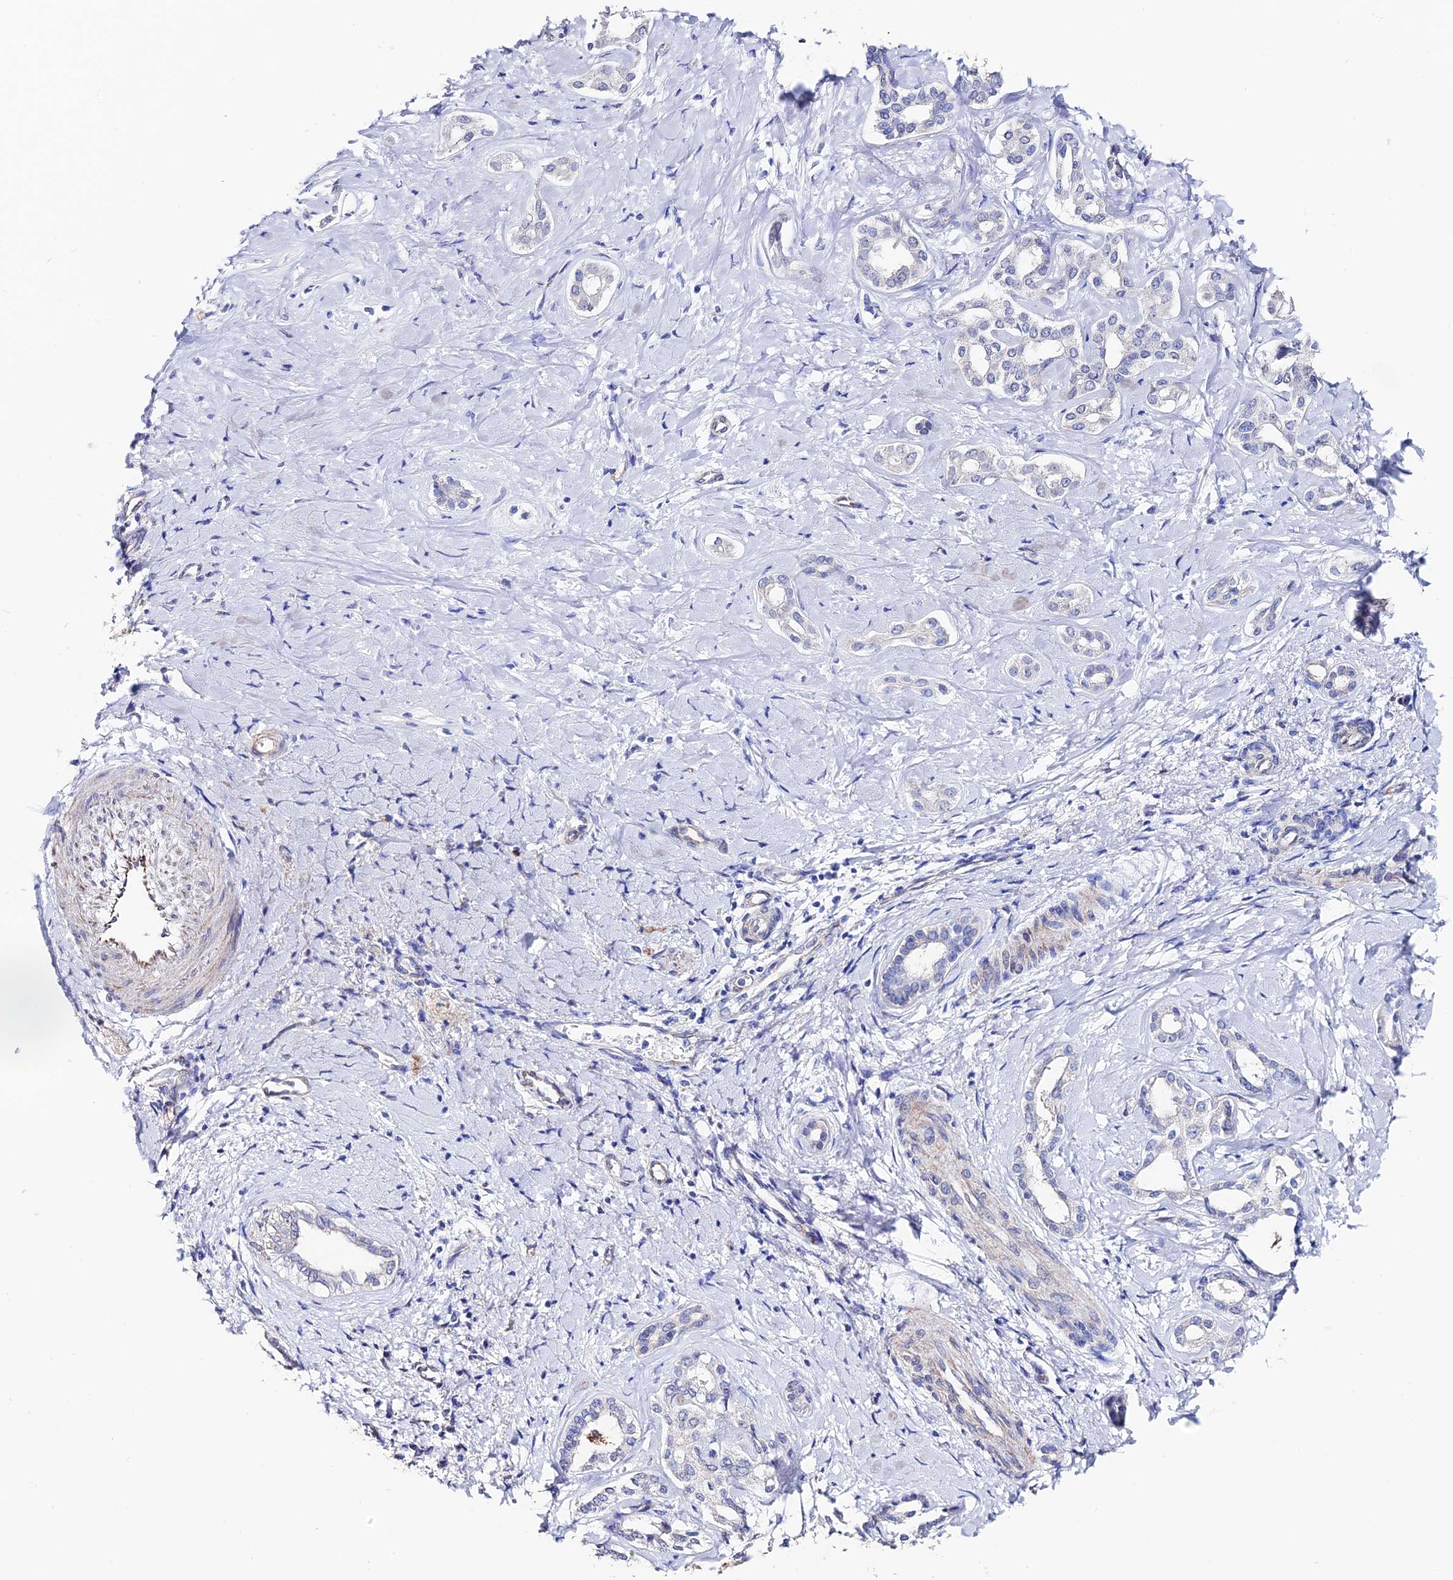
{"staining": {"intensity": "negative", "quantity": "none", "location": "none"}, "tissue": "liver cancer", "cell_type": "Tumor cells", "image_type": "cancer", "snomed": [{"axis": "morphology", "description": "Cholangiocarcinoma"}, {"axis": "topography", "description": "Liver"}], "caption": "This is an immunohistochemistry (IHC) image of liver cancer (cholangiocarcinoma). There is no expression in tumor cells.", "gene": "ESM1", "patient": {"sex": "female", "age": 77}}